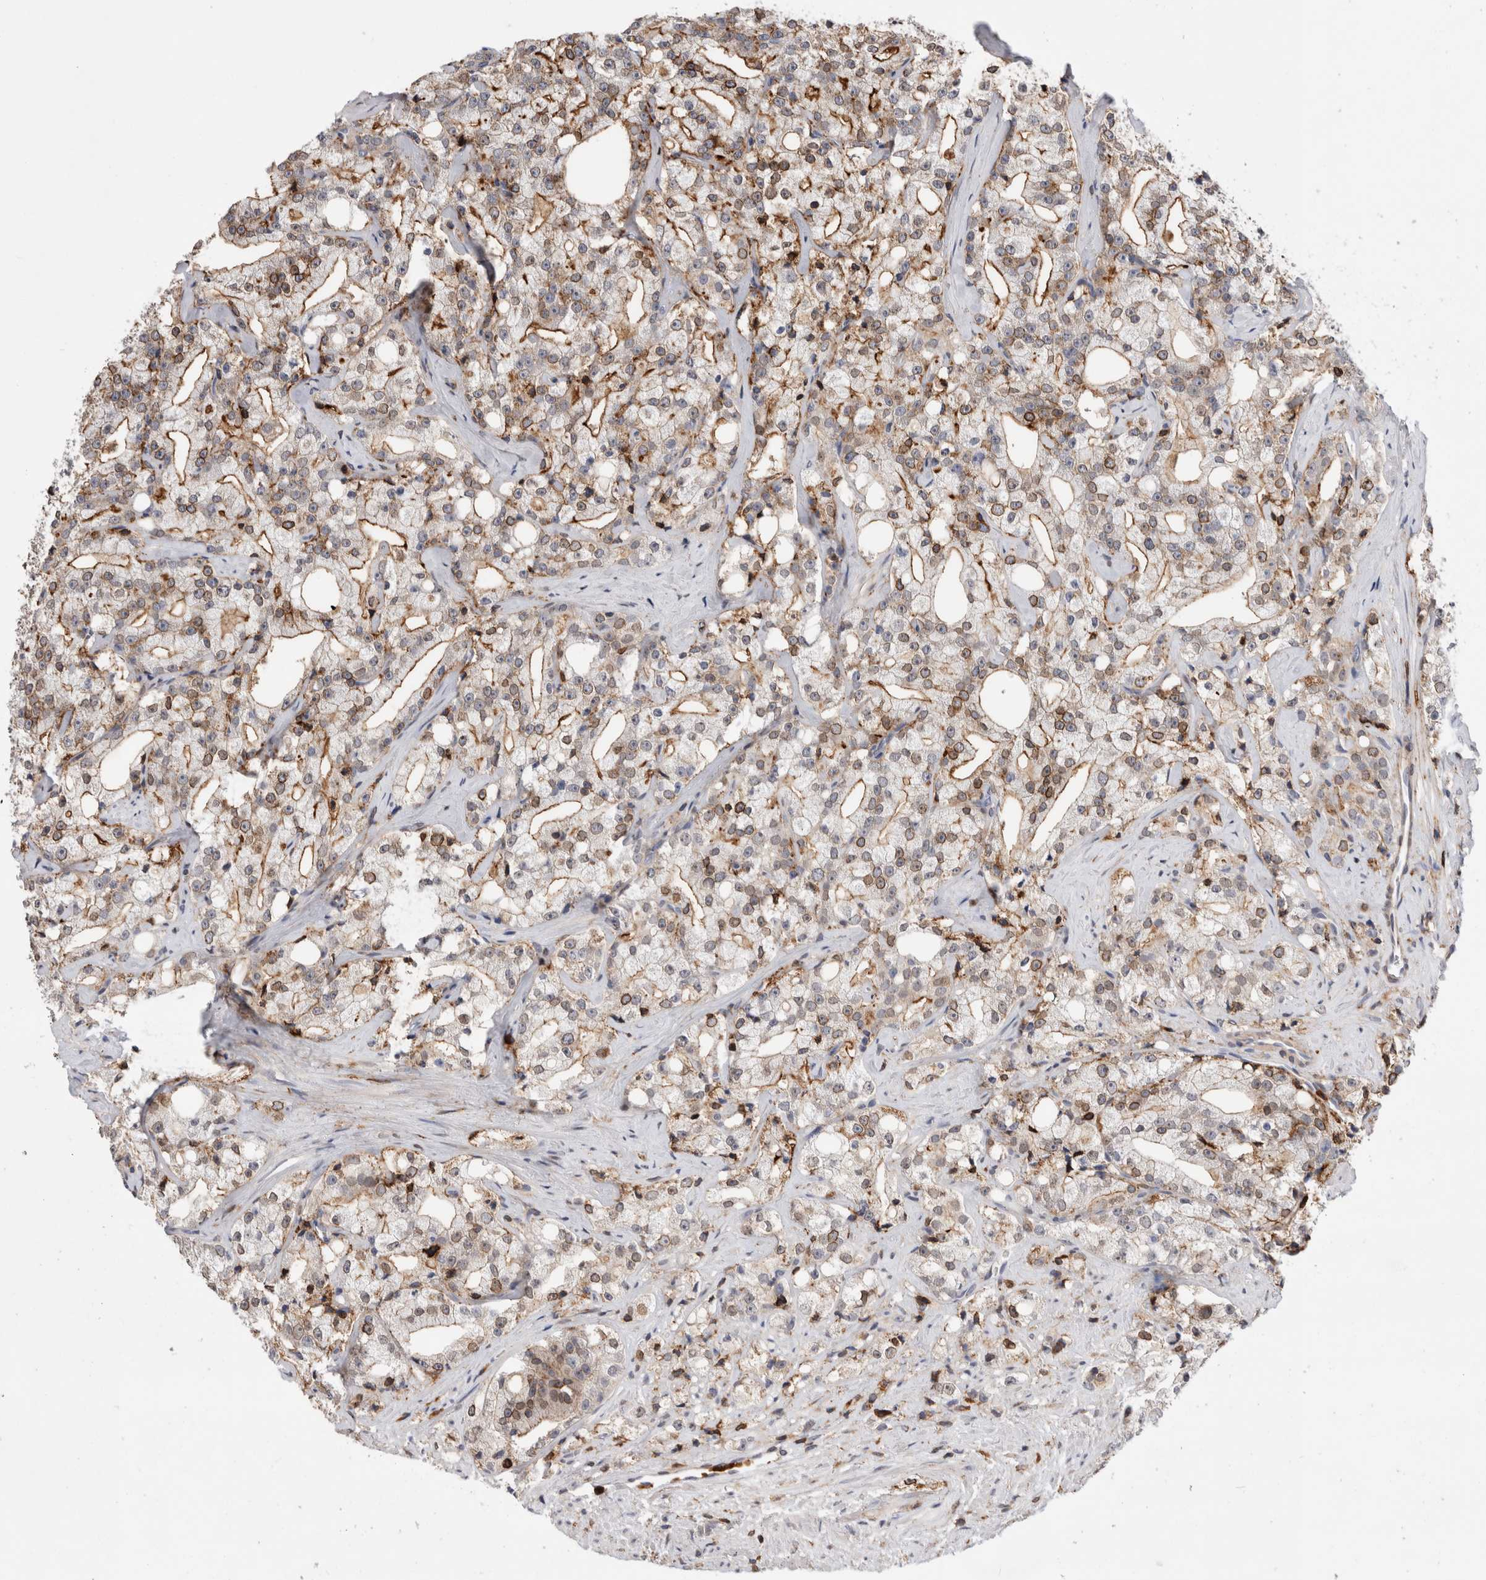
{"staining": {"intensity": "moderate", "quantity": "25%-75%", "location": "cytoplasmic/membranous"}, "tissue": "prostate cancer", "cell_type": "Tumor cells", "image_type": "cancer", "snomed": [{"axis": "morphology", "description": "Adenocarcinoma, High grade"}, {"axis": "topography", "description": "Prostate"}], "caption": "This image reveals IHC staining of high-grade adenocarcinoma (prostate), with medium moderate cytoplasmic/membranous positivity in approximately 25%-75% of tumor cells.", "gene": "CCDC88B", "patient": {"sex": "male", "age": 64}}